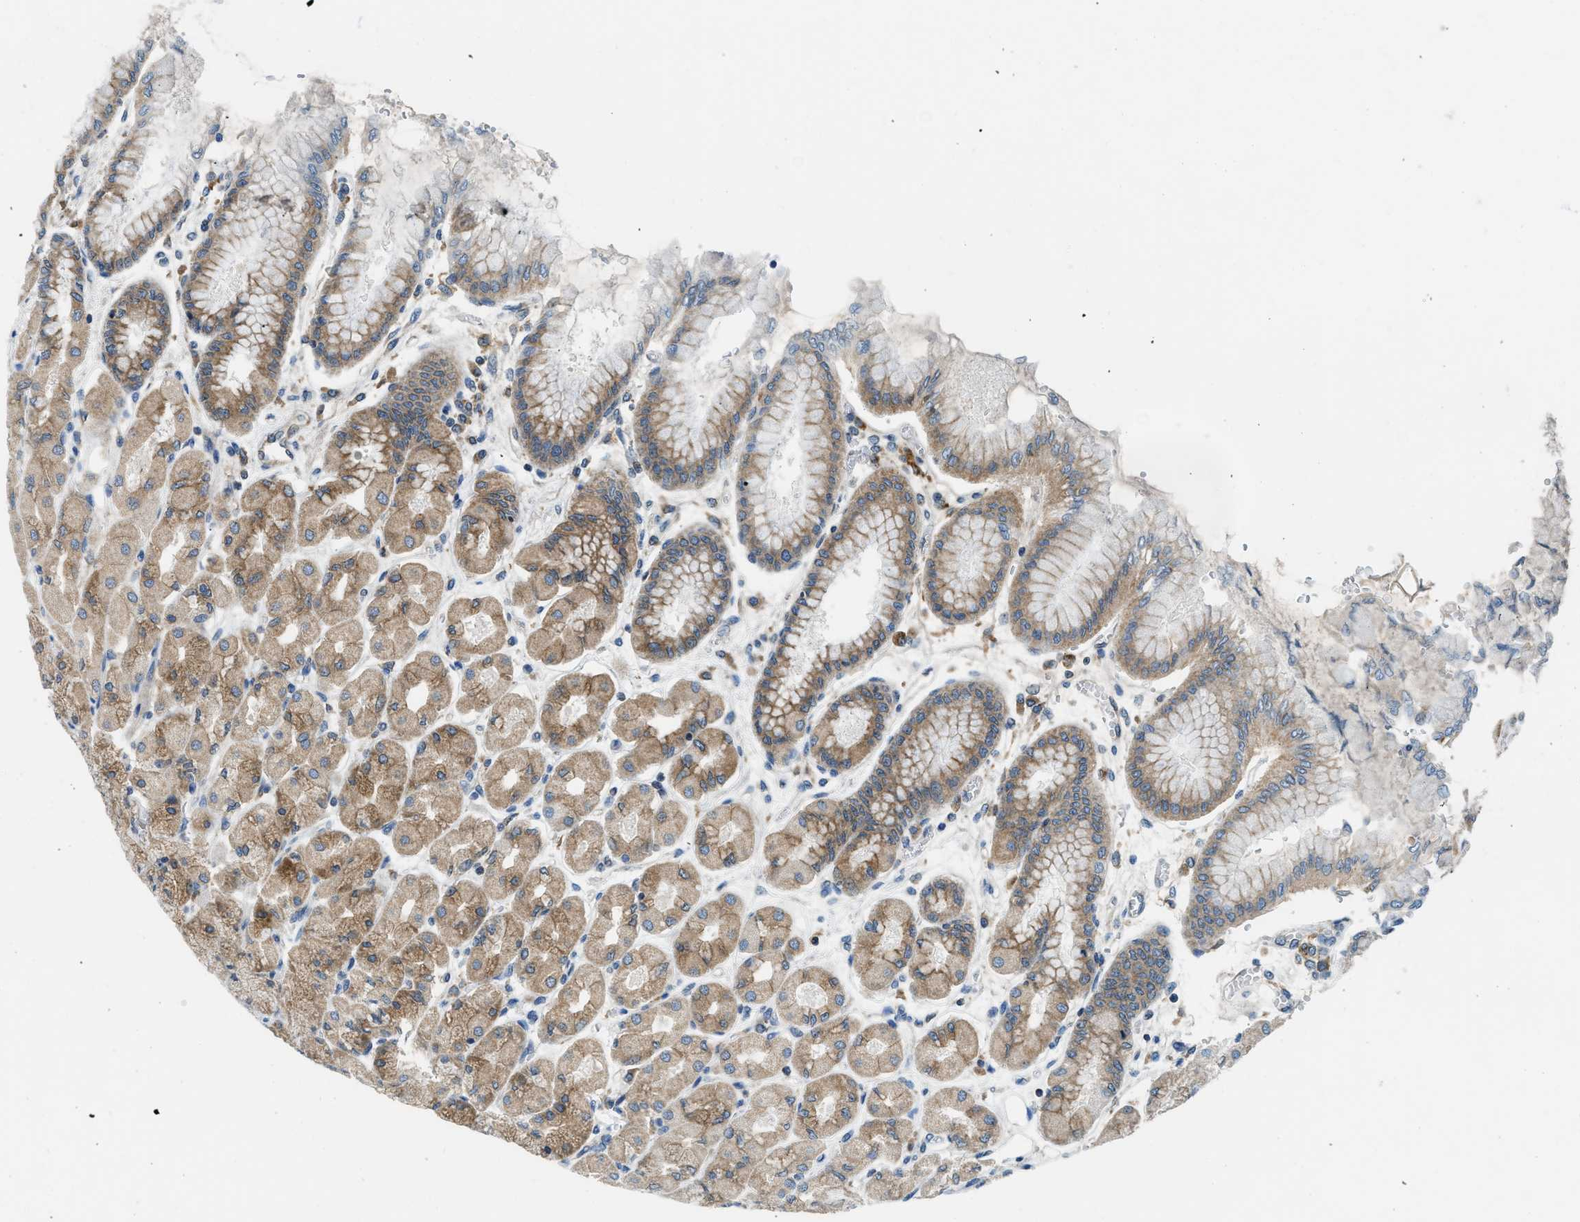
{"staining": {"intensity": "moderate", "quantity": ">75%", "location": "cytoplasmic/membranous"}, "tissue": "stomach", "cell_type": "Glandular cells", "image_type": "normal", "snomed": [{"axis": "morphology", "description": "Normal tissue, NOS"}, {"axis": "topography", "description": "Stomach, upper"}], "caption": "Brown immunohistochemical staining in unremarkable stomach reveals moderate cytoplasmic/membranous expression in about >75% of glandular cells. (brown staining indicates protein expression, while blue staining denotes nuclei).", "gene": "BCAP31", "patient": {"sex": "female", "age": 56}}